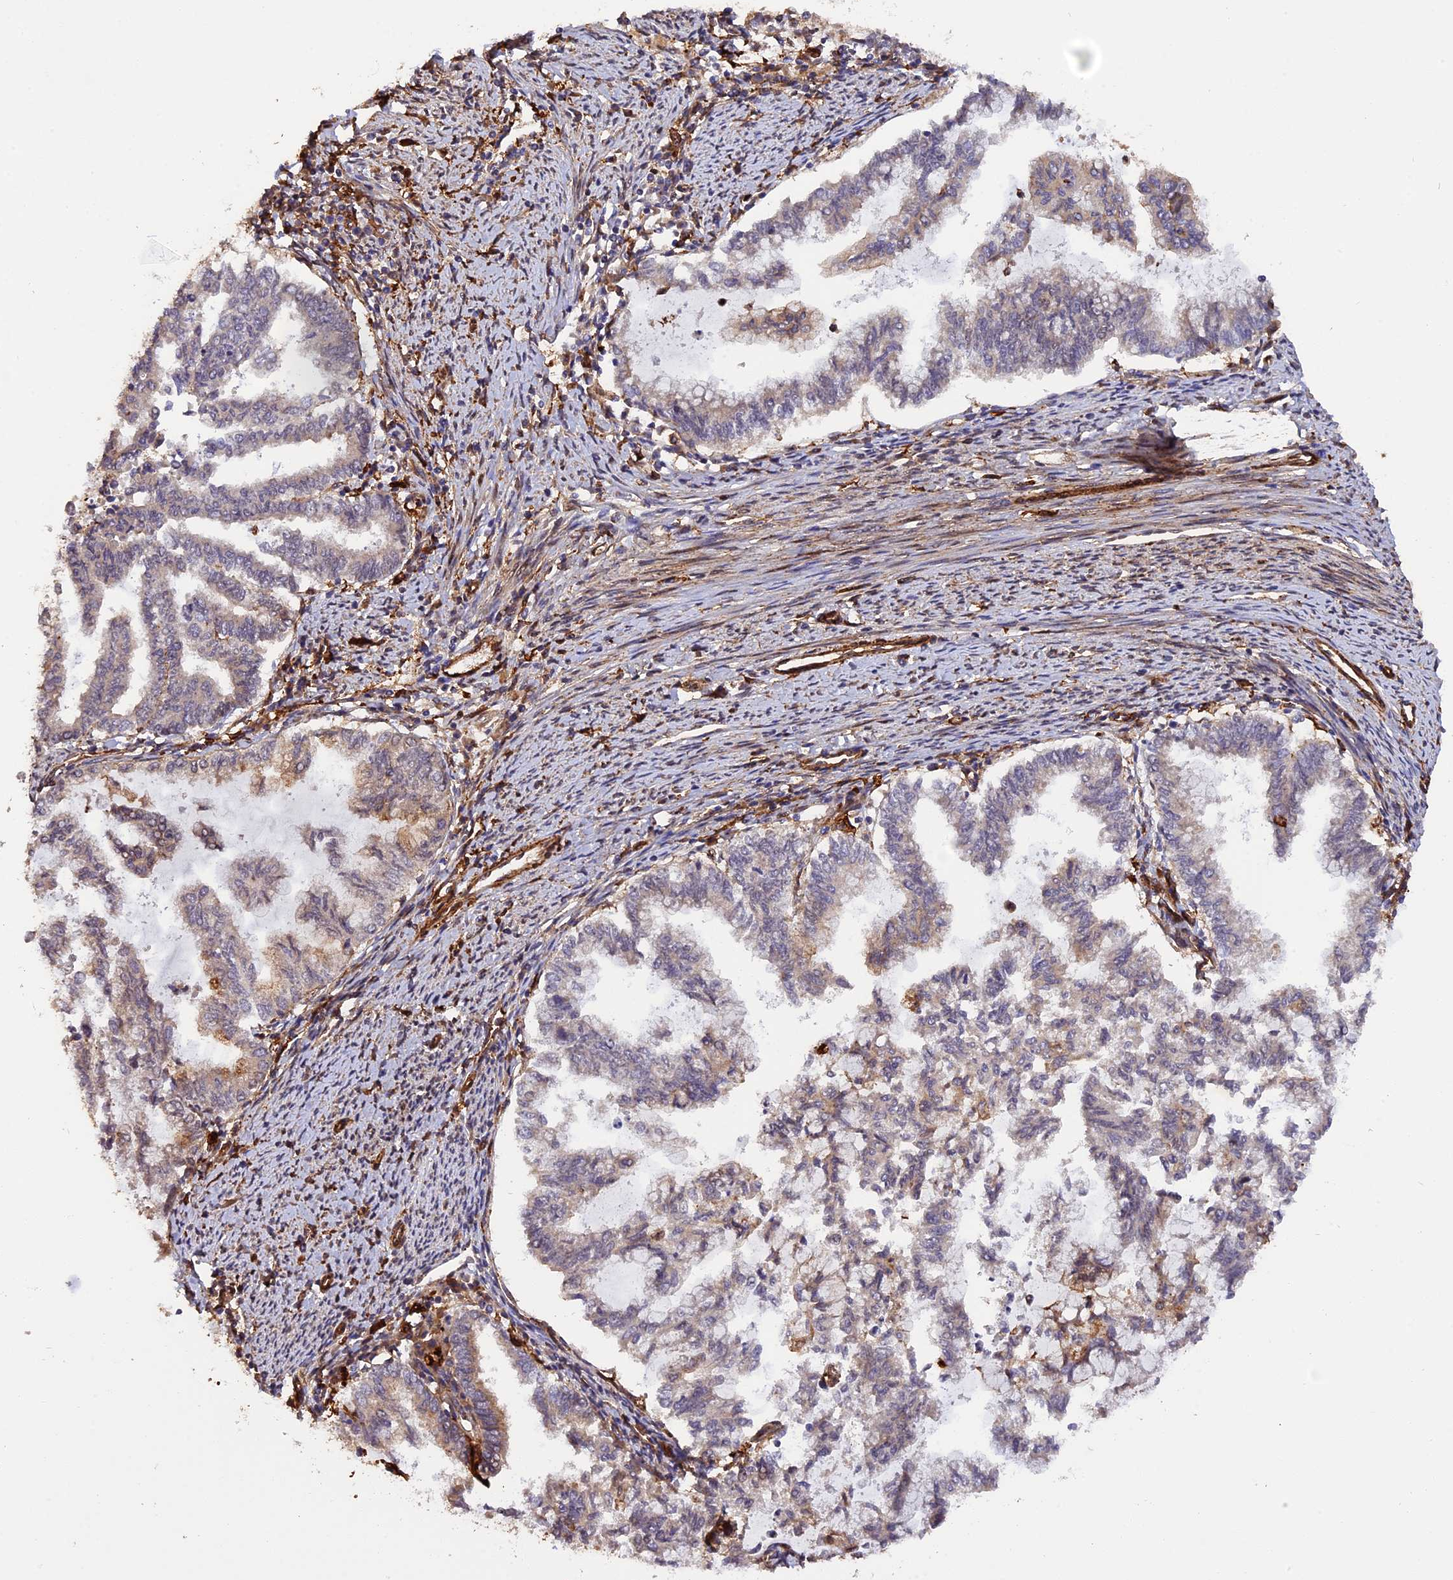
{"staining": {"intensity": "weak", "quantity": "<25%", "location": "cytoplasmic/membranous"}, "tissue": "endometrial cancer", "cell_type": "Tumor cells", "image_type": "cancer", "snomed": [{"axis": "morphology", "description": "Adenocarcinoma, NOS"}, {"axis": "topography", "description": "Endometrium"}], "caption": "The photomicrograph displays no significant staining in tumor cells of endometrial cancer.", "gene": "HERPUD1", "patient": {"sex": "female", "age": 79}}